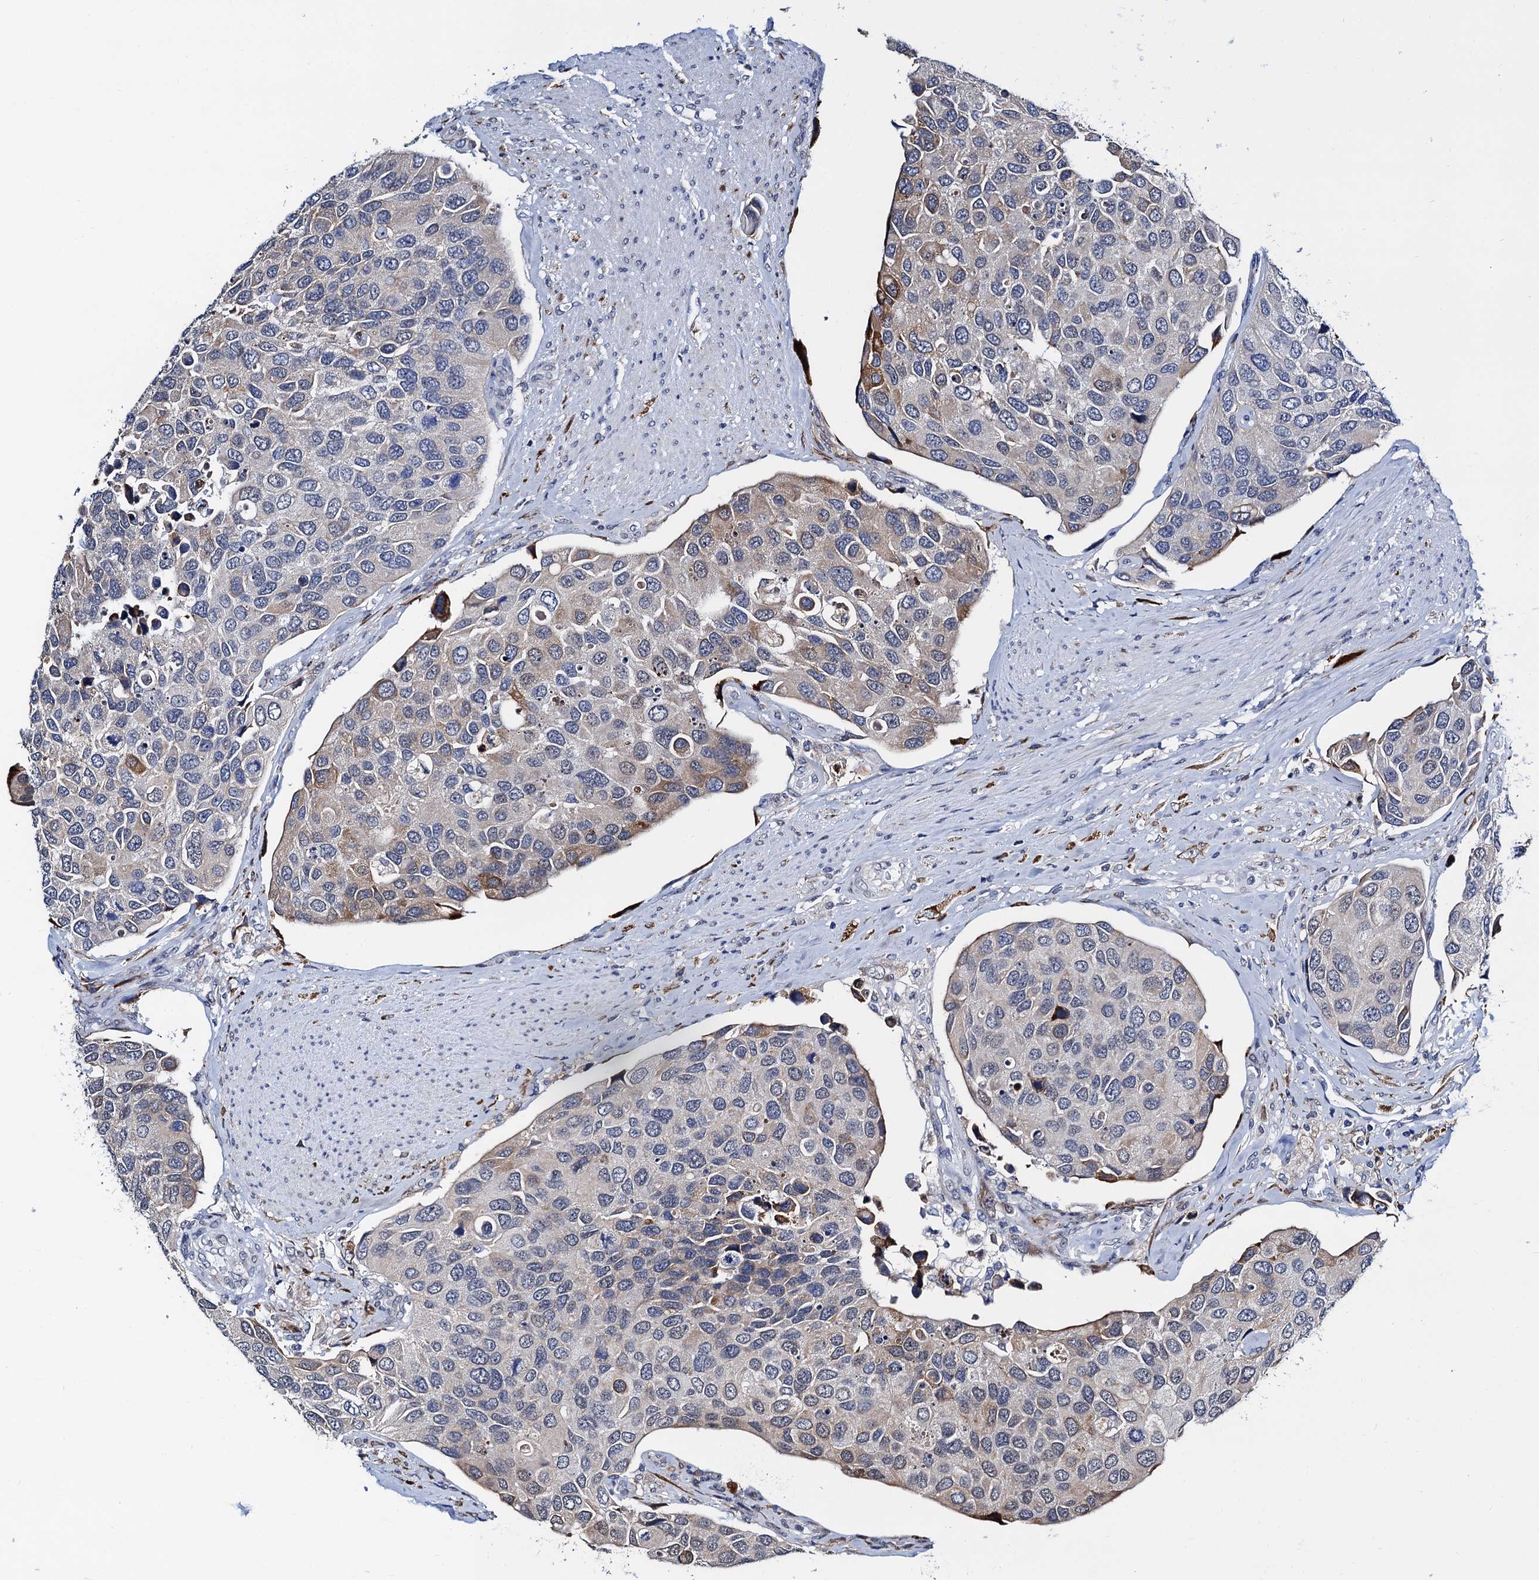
{"staining": {"intensity": "weak", "quantity": "<25%", "location": "cytoplasmic/membranous"}, "tissue": "urothelial cancer", "cell_type": "Tumor cells", "image_type": "cancer", "snomed": [{"axis": "morphology", "description": "Urothelial carcinoma, High grade"}, {"axis": "topography", "description": "Urinary bladder"}], "caption": "There is no significant expression in tumor cells of urothelial carcinoma (high-grade).", "gene": "SLC7A10", "patient": {"sex": "male", "age": 74}}